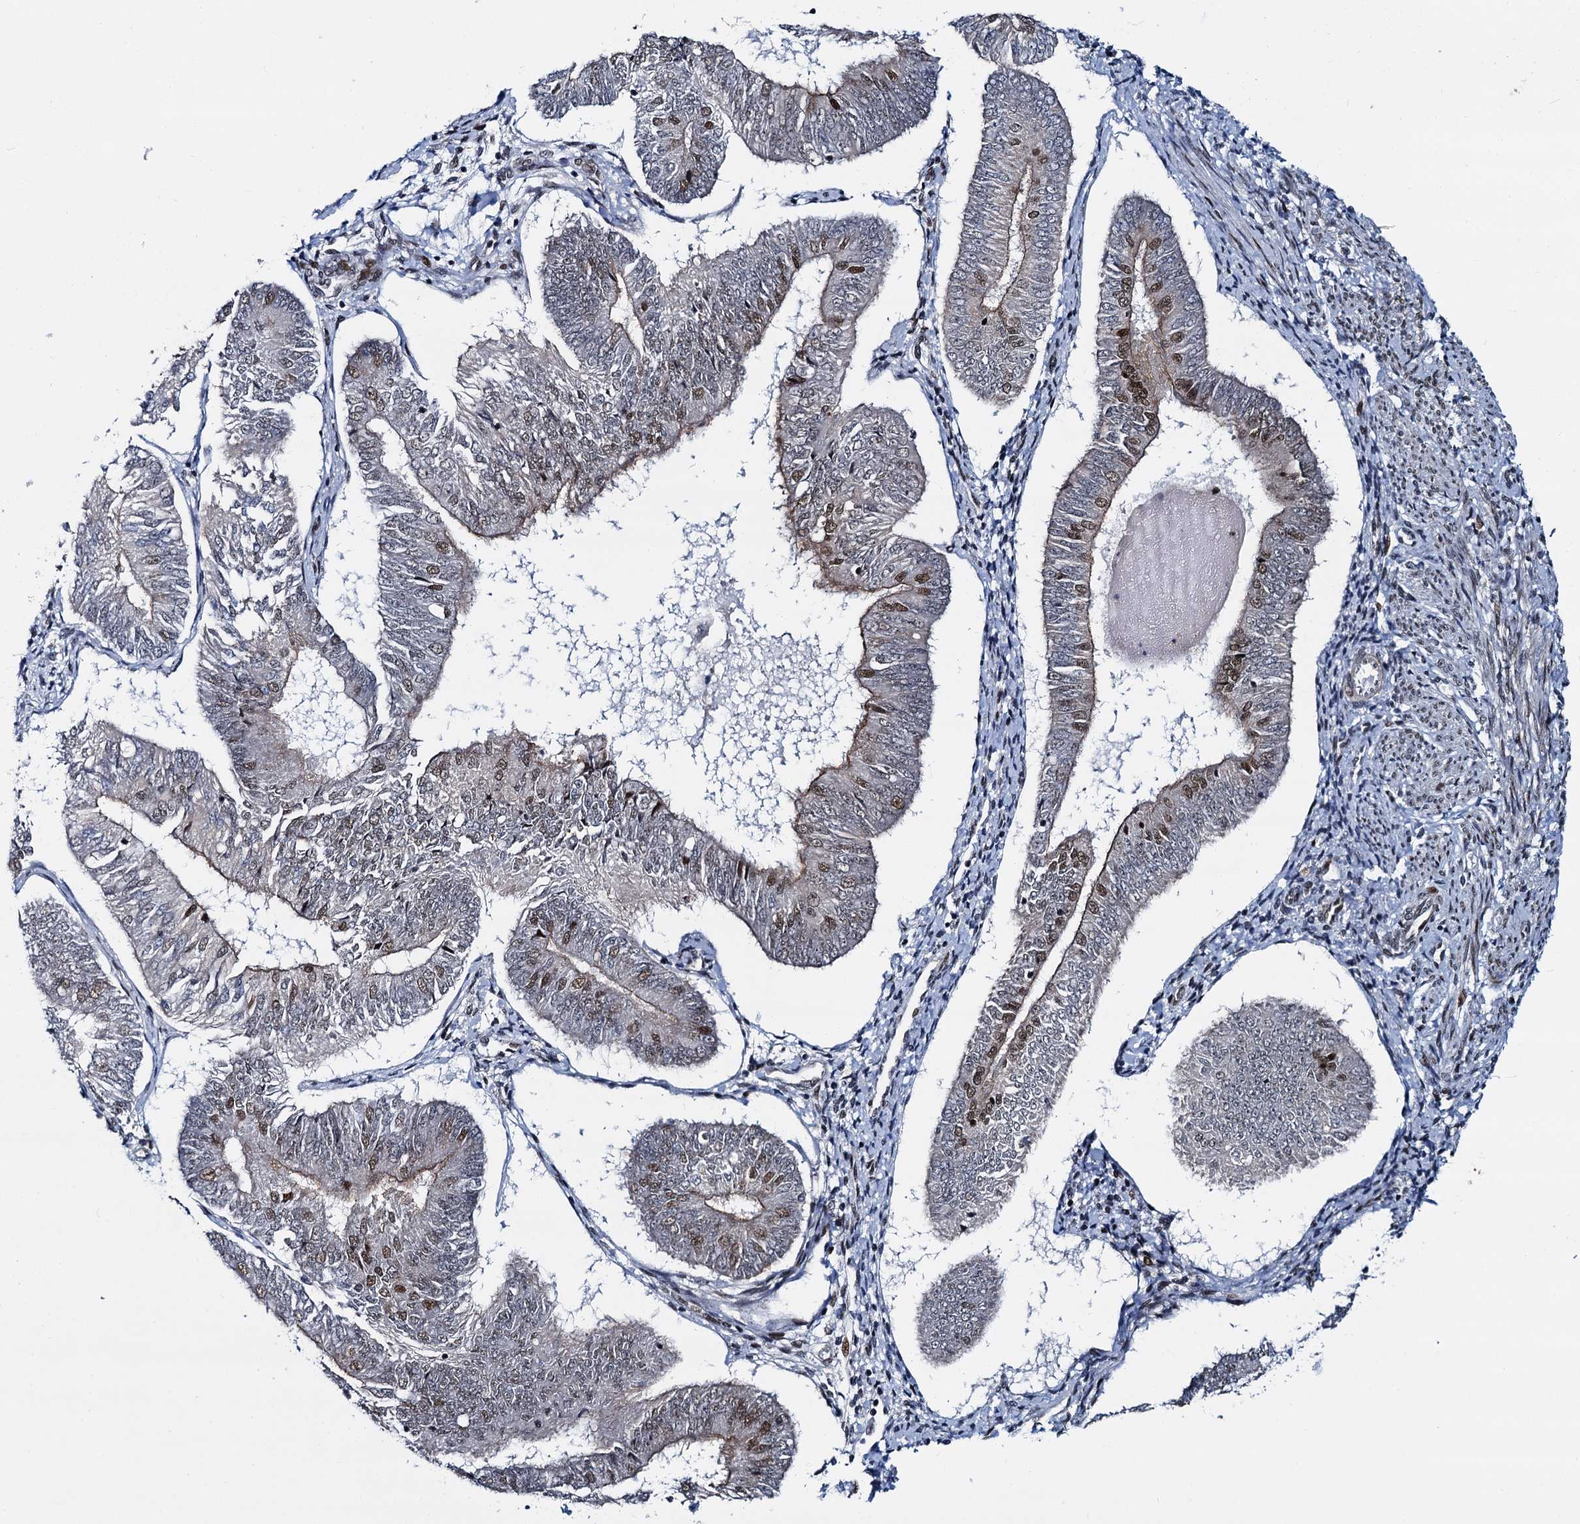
{"staining": {"intensity": "moderate", "quantity": "25%-75%", "location": "nuclear"}, "tissue": "endometrial cancer", "cell_type": "Tumor cells", "image_type": "cancer", "snomed": [{"axis": "morphology", "description": "Adenocarcinoma, NOS"}, {"axis": "topography", "description": "Endometrium"}], "caption": "This is an image of IHC staining of endometrial adenocarcinoma, which shows moderate staining in the nuclear of tumor cells.", "gene": "RUFY2", "patient": {"sex": "female", "age": 58}}